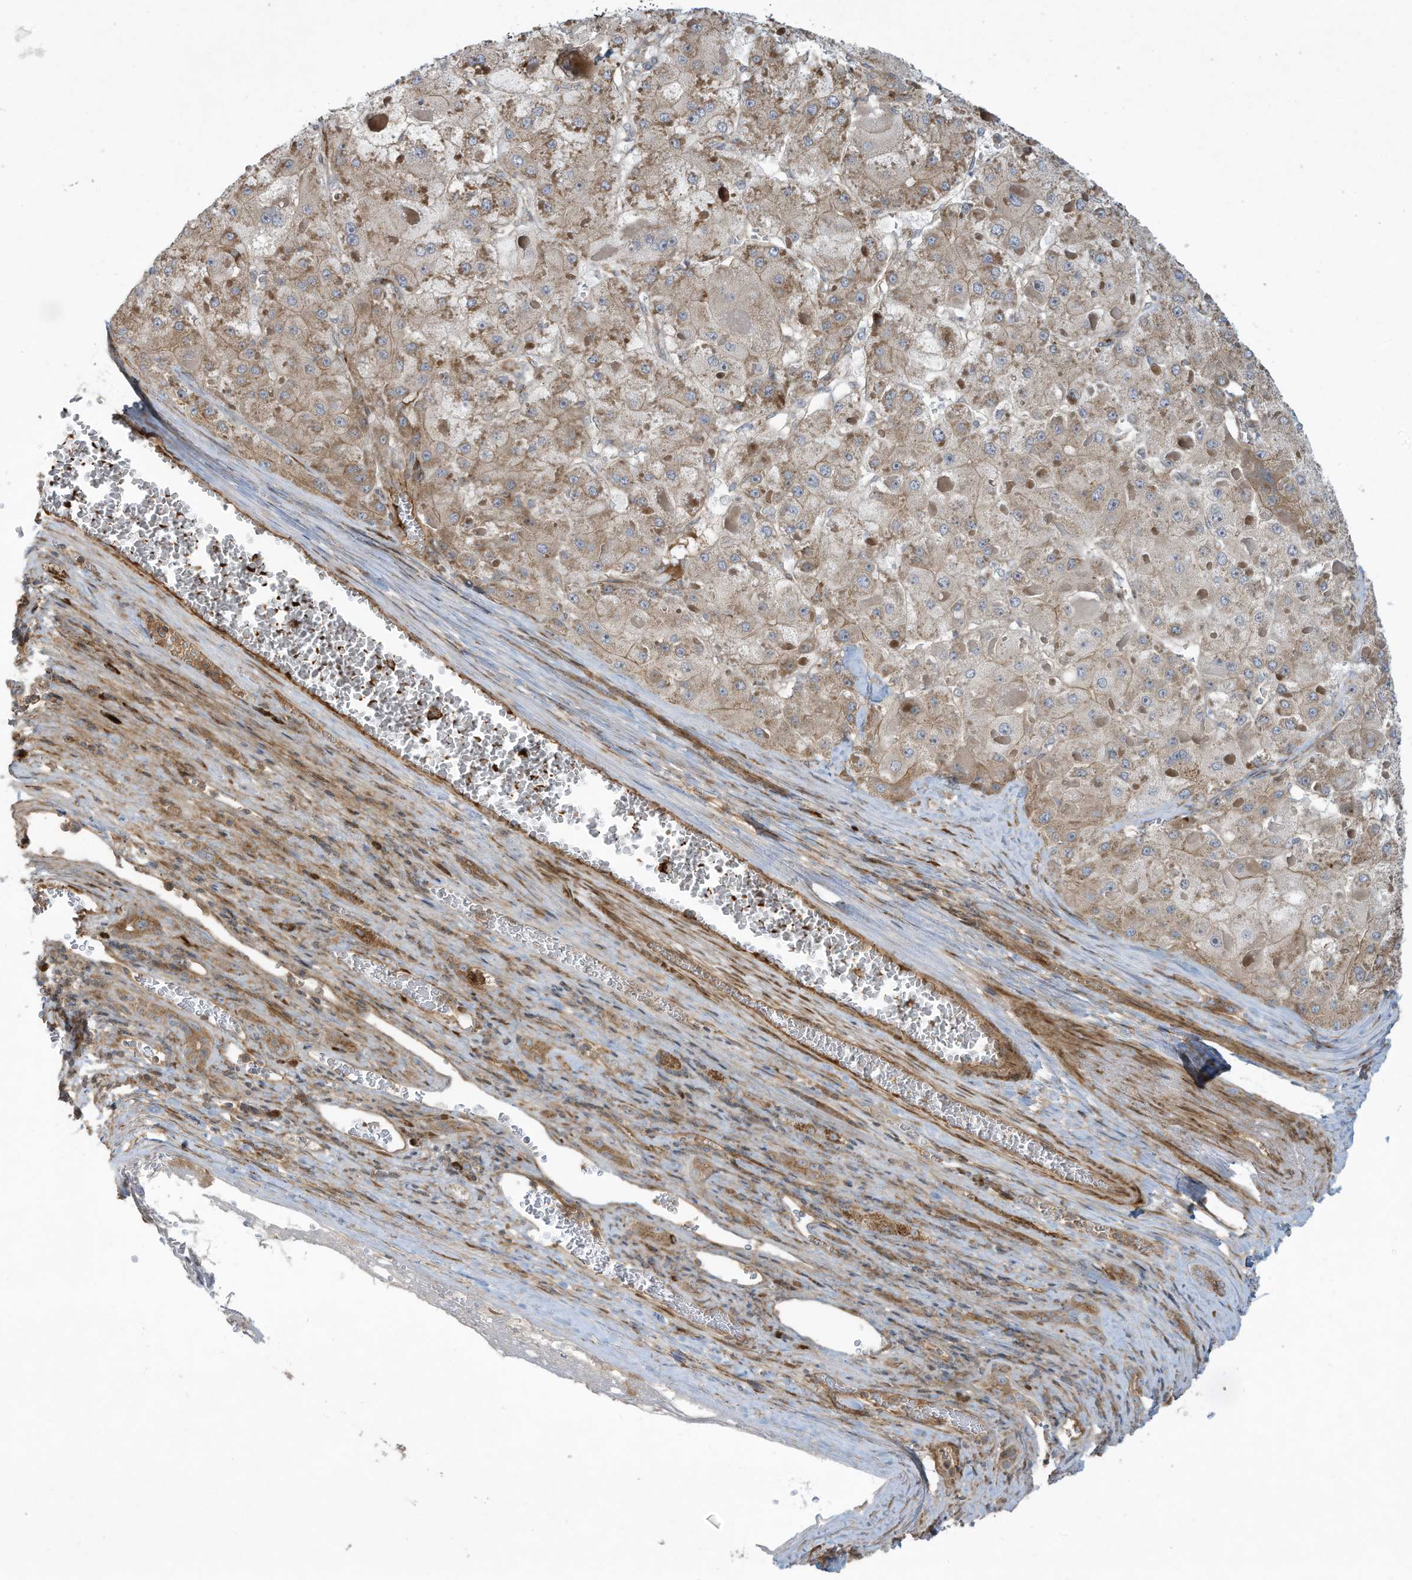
{"staining": {"intensity": "weak", "quantity": ">75%", "location": "cytoplasmic/membranous"}, "tissue": "liver cancer", "cell_type": "Tumor cells", "image_type": "cancer", "snomed": [{"axis": "morphology", "description": "Carcinoma, Hepatocellular, NOS"}, {"axis": "topography", "description": "Liver"}], "caption": "An immunohistochemistry (IHC) histopathology image of neoplastic tissue is shown. Protein staining in brown shows weak cytoplasmic/membranous positivity in hepatocellular carcinoma (liver) within tumor cells.", "gene": "DDIT4", "patient": {"sex": "female", "age": 73}}